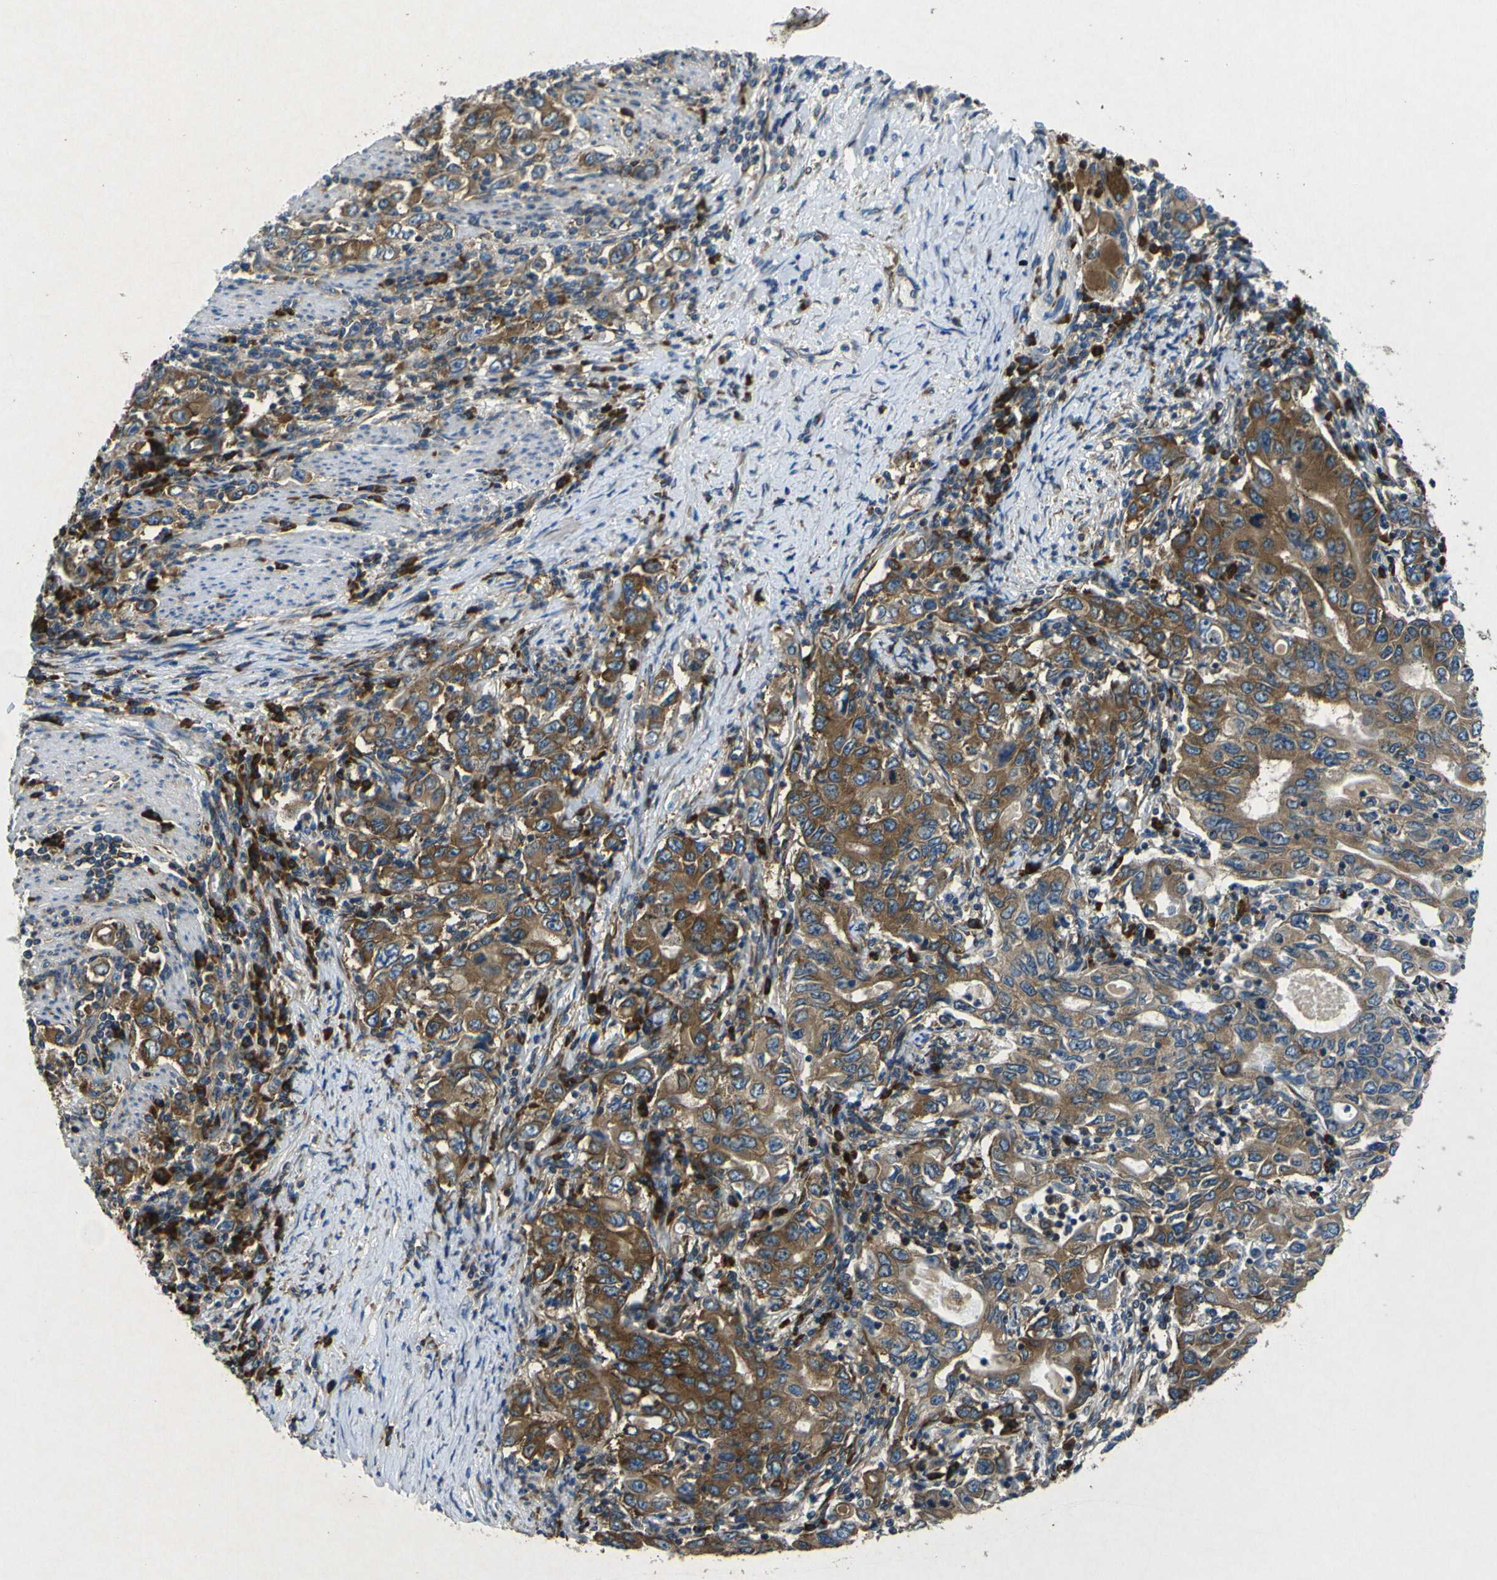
{"staining": {"intensity": "moderate", "quantity": ">75%", "location": "cytoplasmic/membranous"}, "tissue": "stomach cancer", "cell_type": "Tumor cells", "image_type": "cancer", "snomed": [{"axis": "morphology", "description": "Adenocarcinoma, NOS"}, {"axis": "topography", "description": "Stomach, lower"}], "caption": "An immunohistochemistry (IHC) histopathology image of neoplastic tissue is shown. Protein staining in brown labels moderate cytoplasmic/membranous positivity in stomach adenocarcinoma within tumor cells.", "gene": "RPSA", "patient": {"sex": "female", "age": 72}}